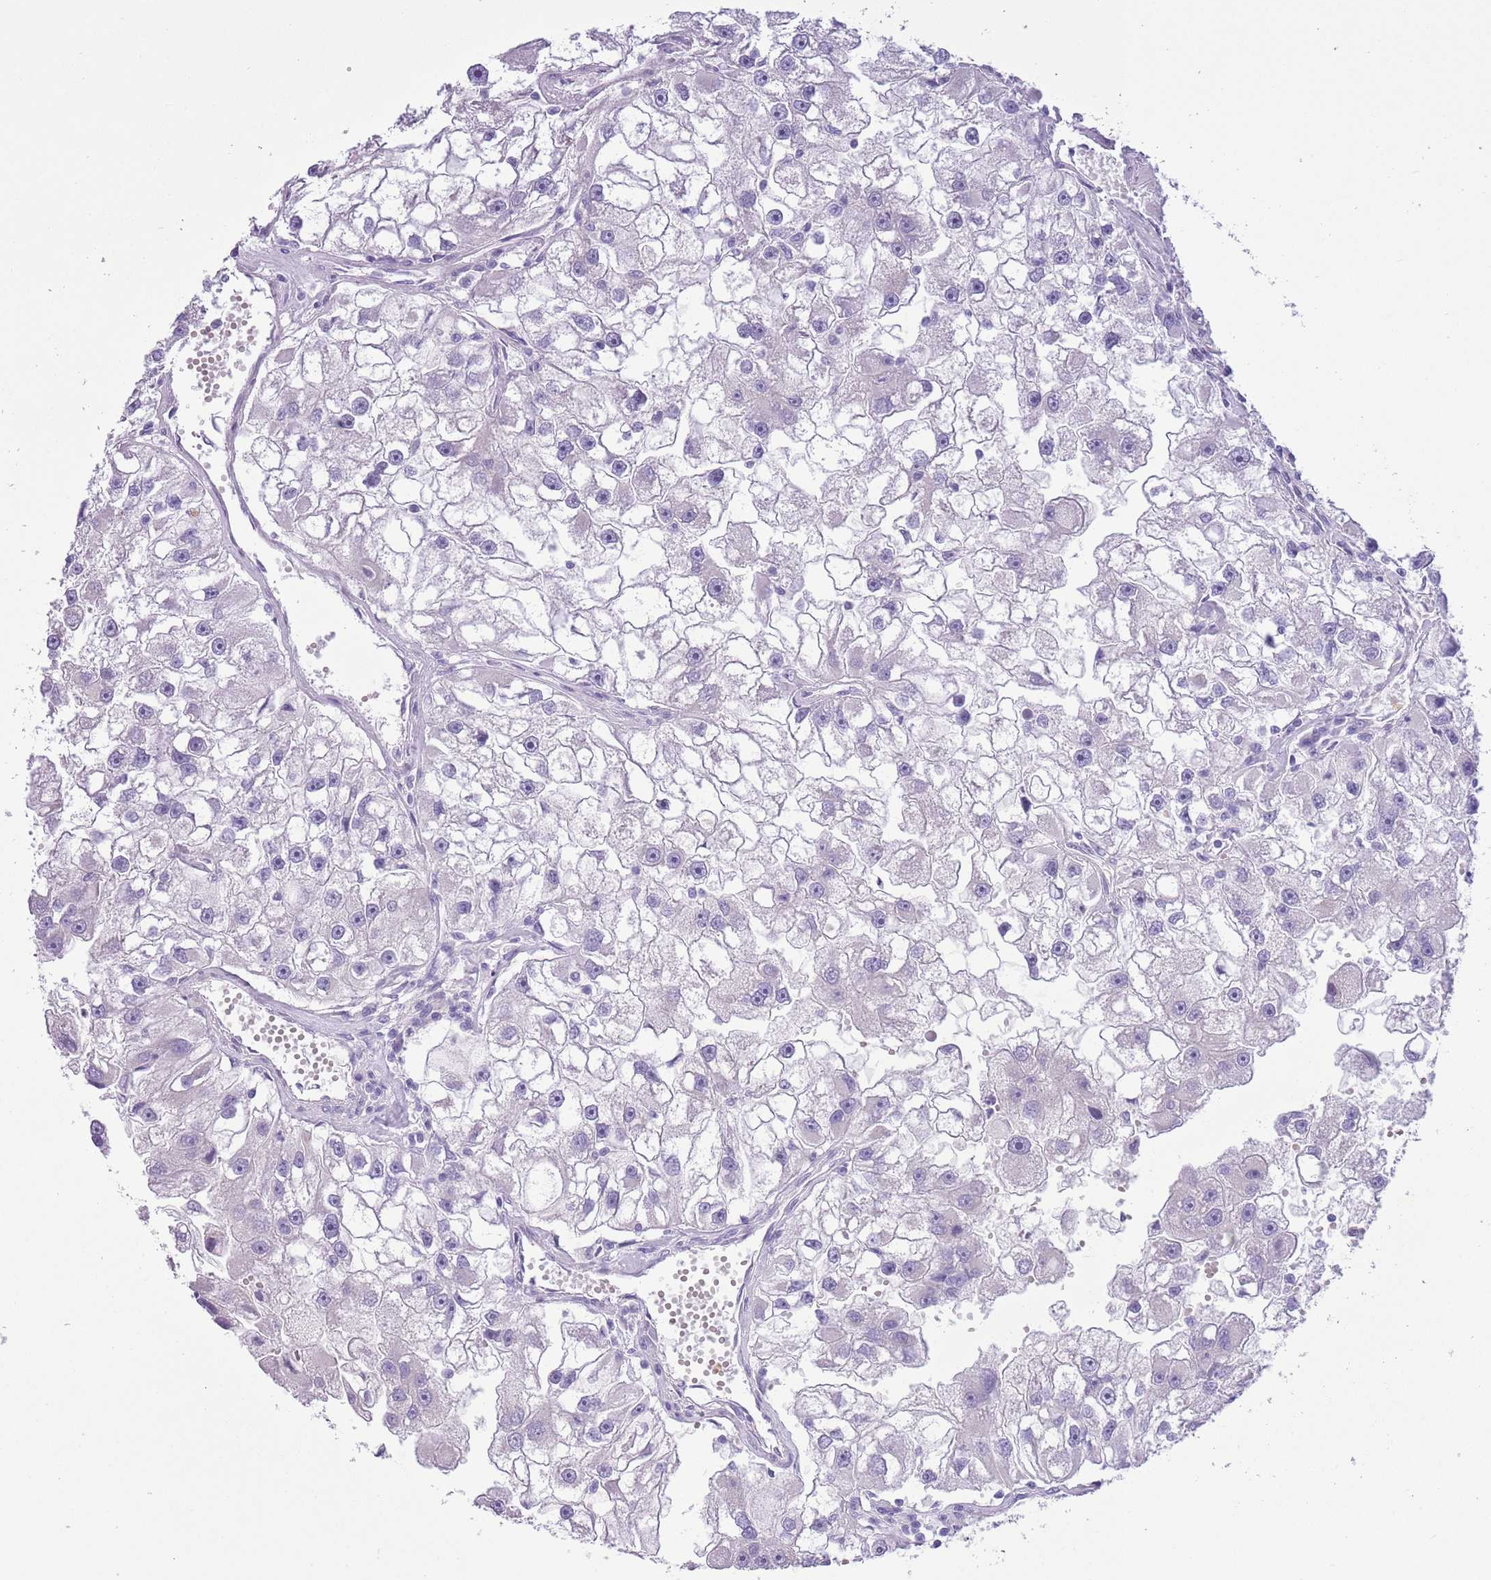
{"staining": {"intensity": "negative", "quantity": "none", "location": "none"}, "tissue": "renal cancer", "cell_type": "Tumor cells", "image_type": "cancer", "snomed": [{"axis": "morphology", "description": "Adenocarcinoma, NOS"}, {"axis": "topography", "description": "Kidney"}], "caption": "Immunohistochemical staining of human renal cancer displays no significant positivity in tumor cells.", "gene": "OR6M1", "patient": {"sex": "male", "age": 63}}